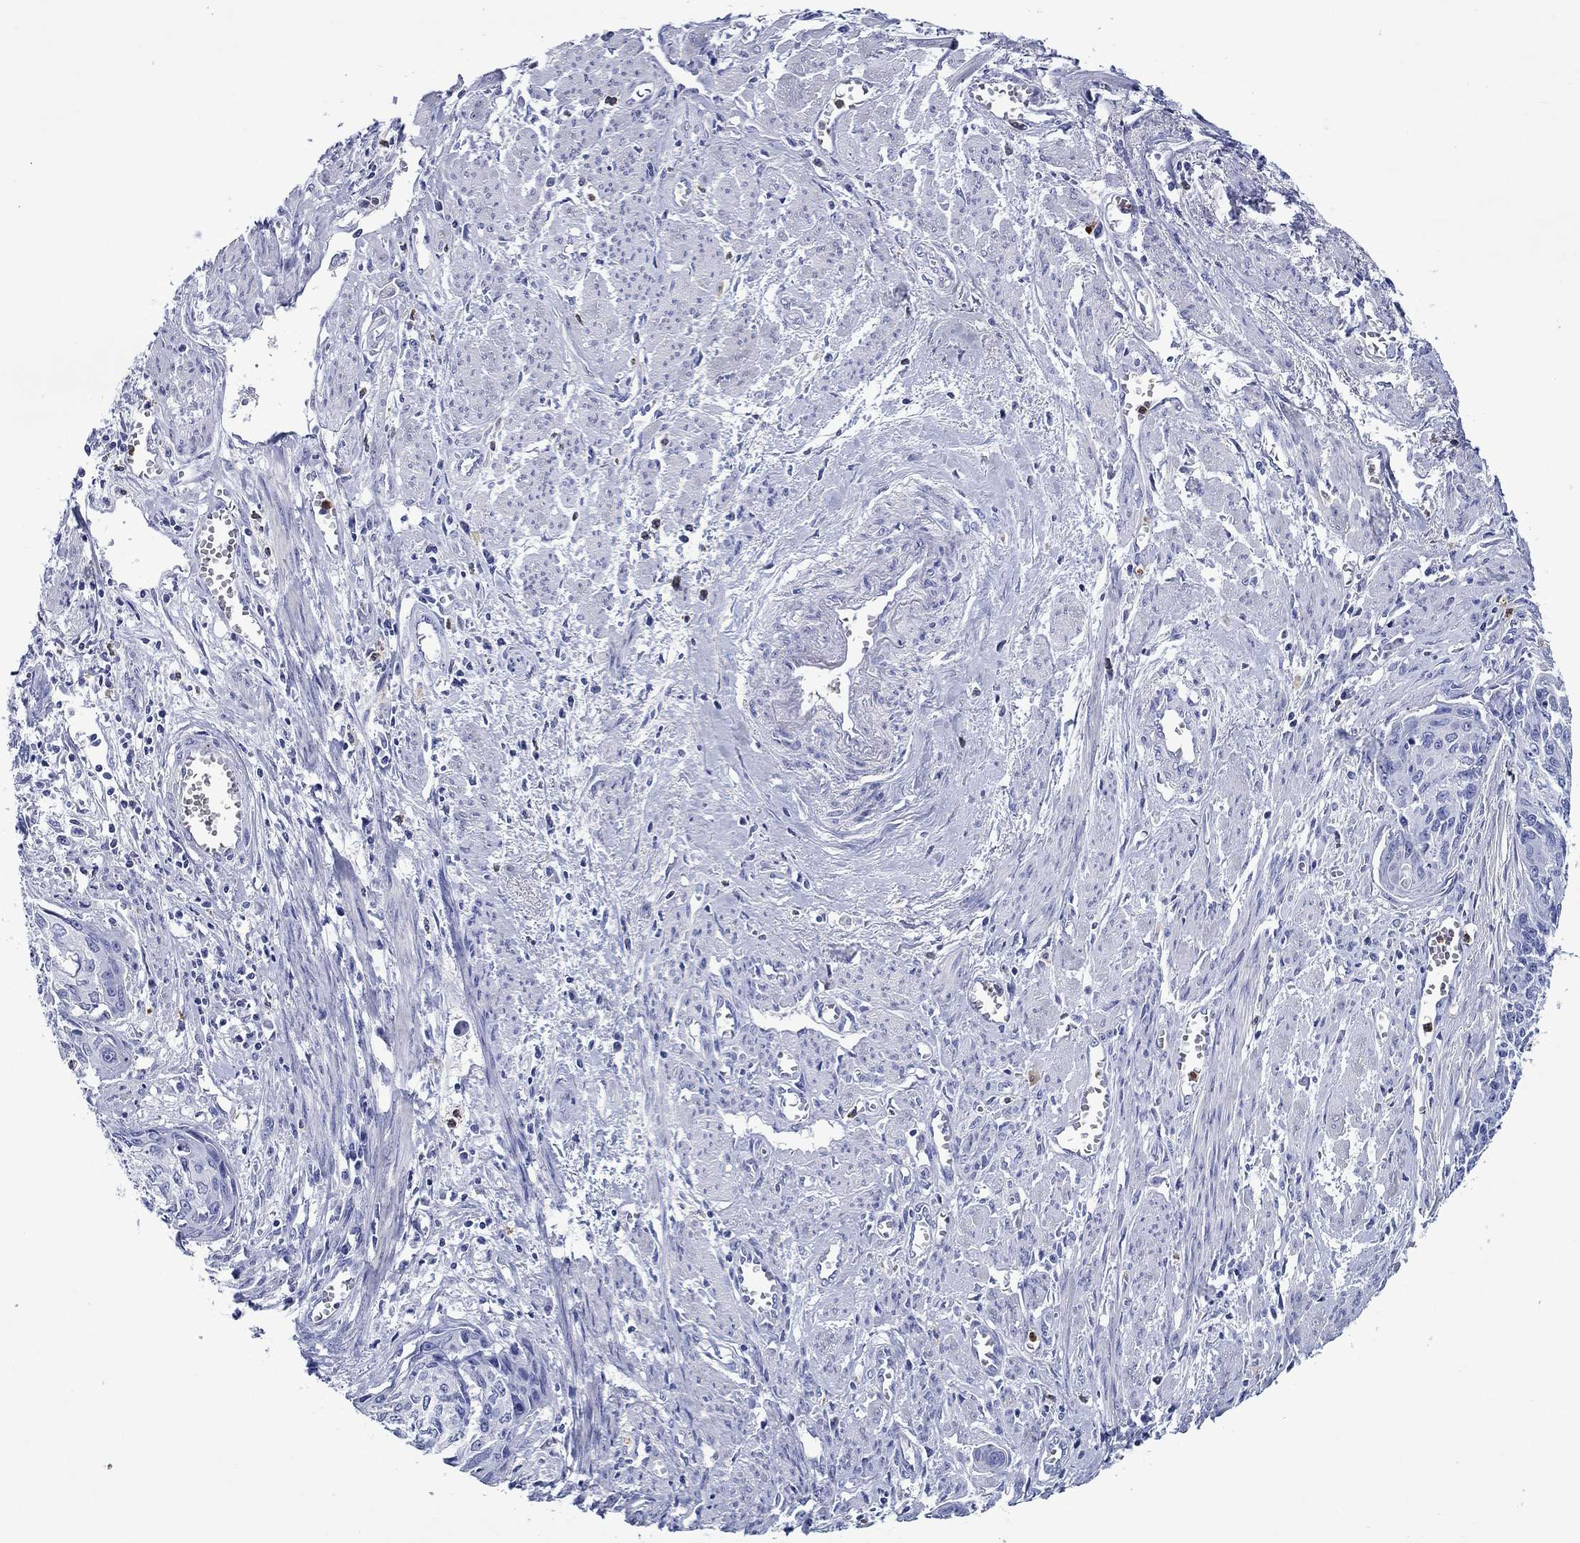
{"staining": {"intensity": "negative", "quantity": "none", "location": "none"}, "tissue": "cervical cancer", "cell_type": "Tumor cells", "image_type": "cancer", "snomed": [{"axis": "morphology", "description": "Squamous cell carcinoma, NOS"}, {"axis": "topography", "description": "Cervix"}], "caption": "Cervical squamous cell carcinoma was stained to show a protein in brown. There is no significant expression in tumor cells. (Brightfield microscopy of DAB immunohistochemistry (IHC) at high magnification).", "gene": "EPX", "patient": {"sex": "female", "age": 58}}